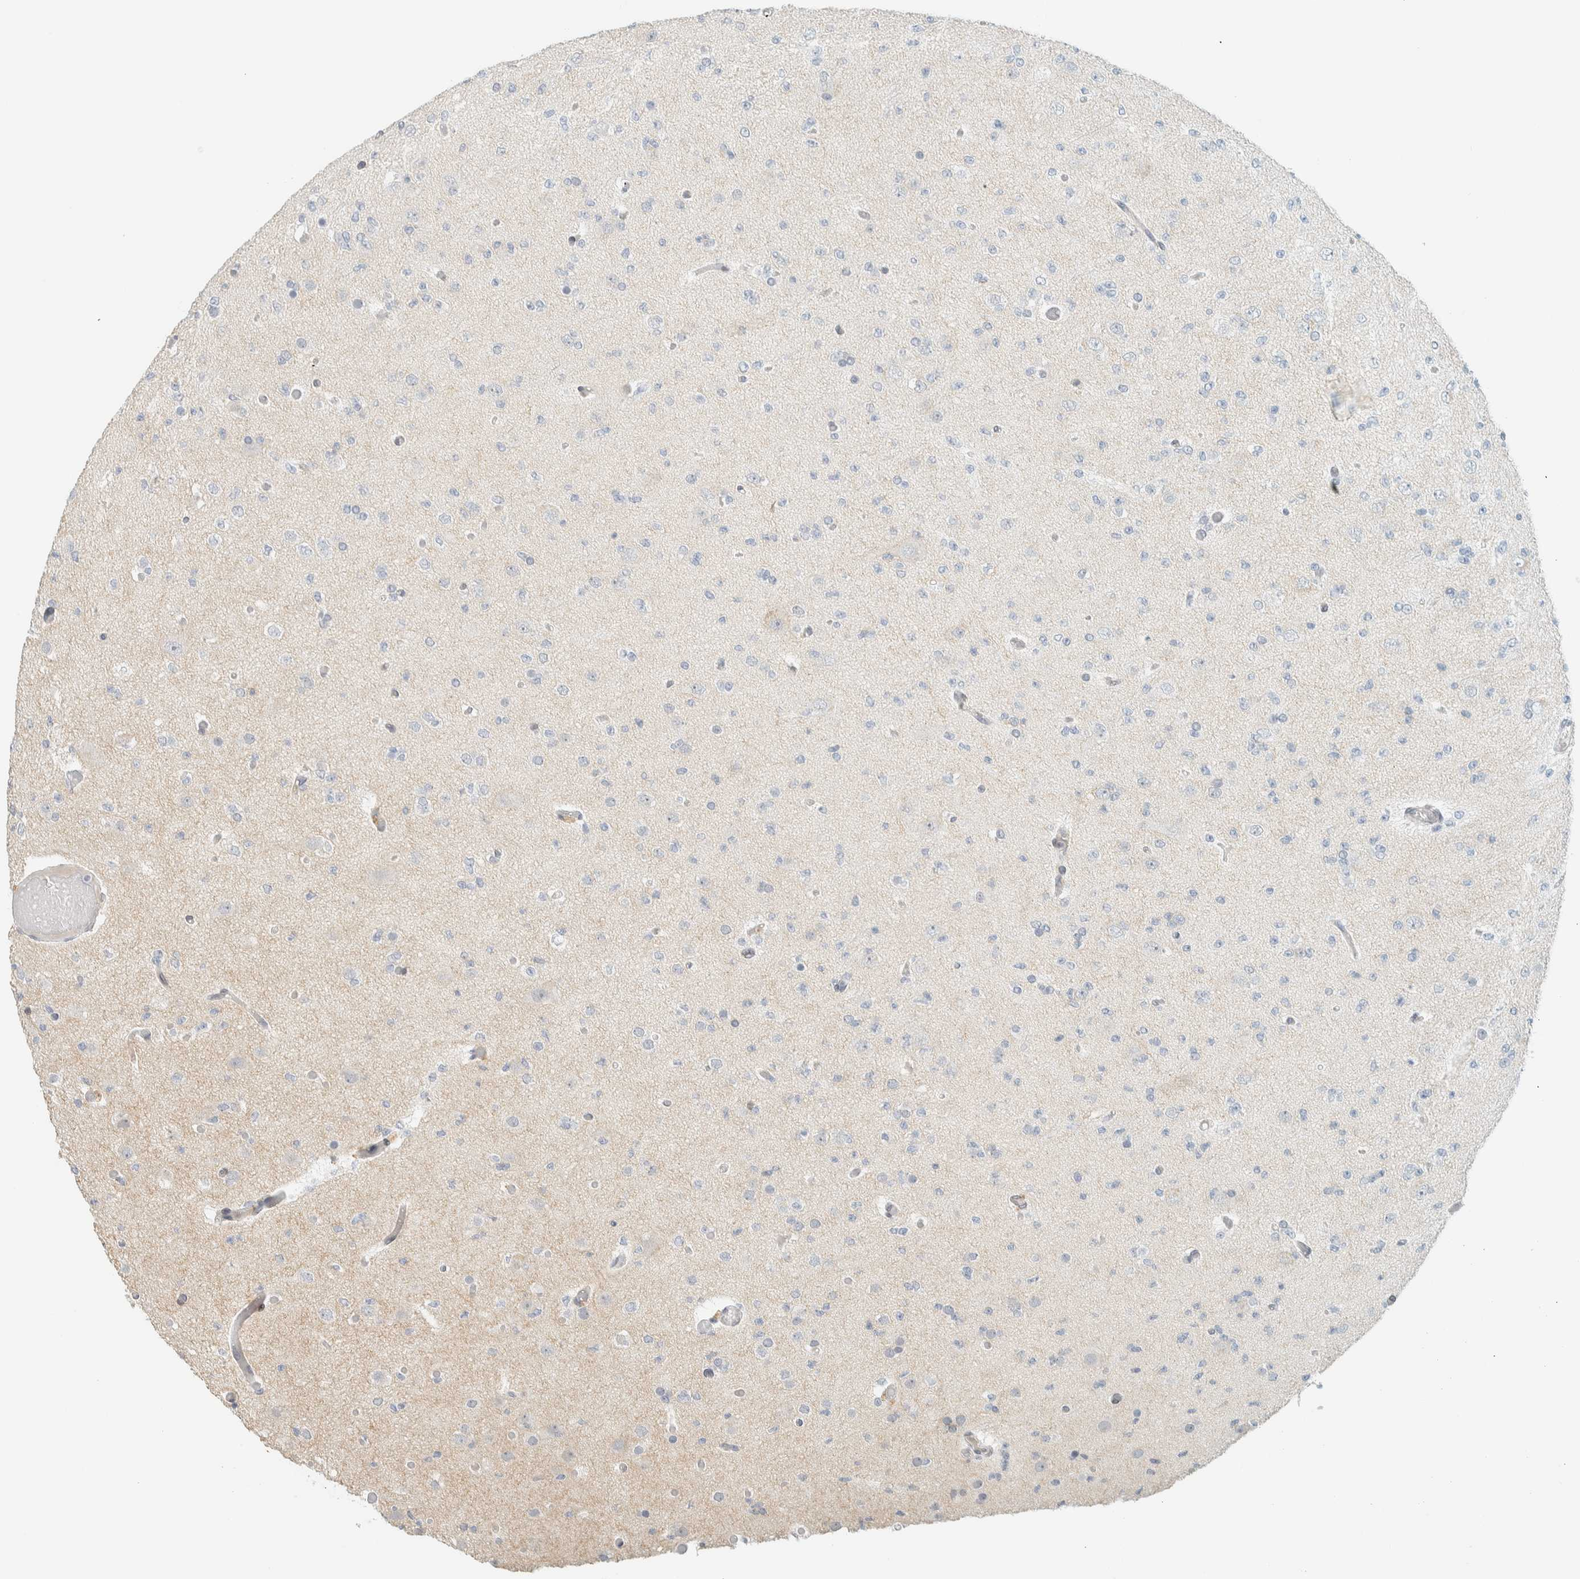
{"staining": {"intensity": "negative", "quantity": "none", "location": "none"}, "tissue": "glioma", "cell_type": "Tumor cells", "image_type": "cancer", "snomed": [{"axis": "morphology", "description": "Glioma, malignant, Low grade"}, {"axis": "topography", "description": "Brain"}], "caption": "The histopathology image displays no staining of tumor cells in malignant low-grade glioma.", "gene": "C1QTNF12", "patient": {"sex": "female", "age": 22}}